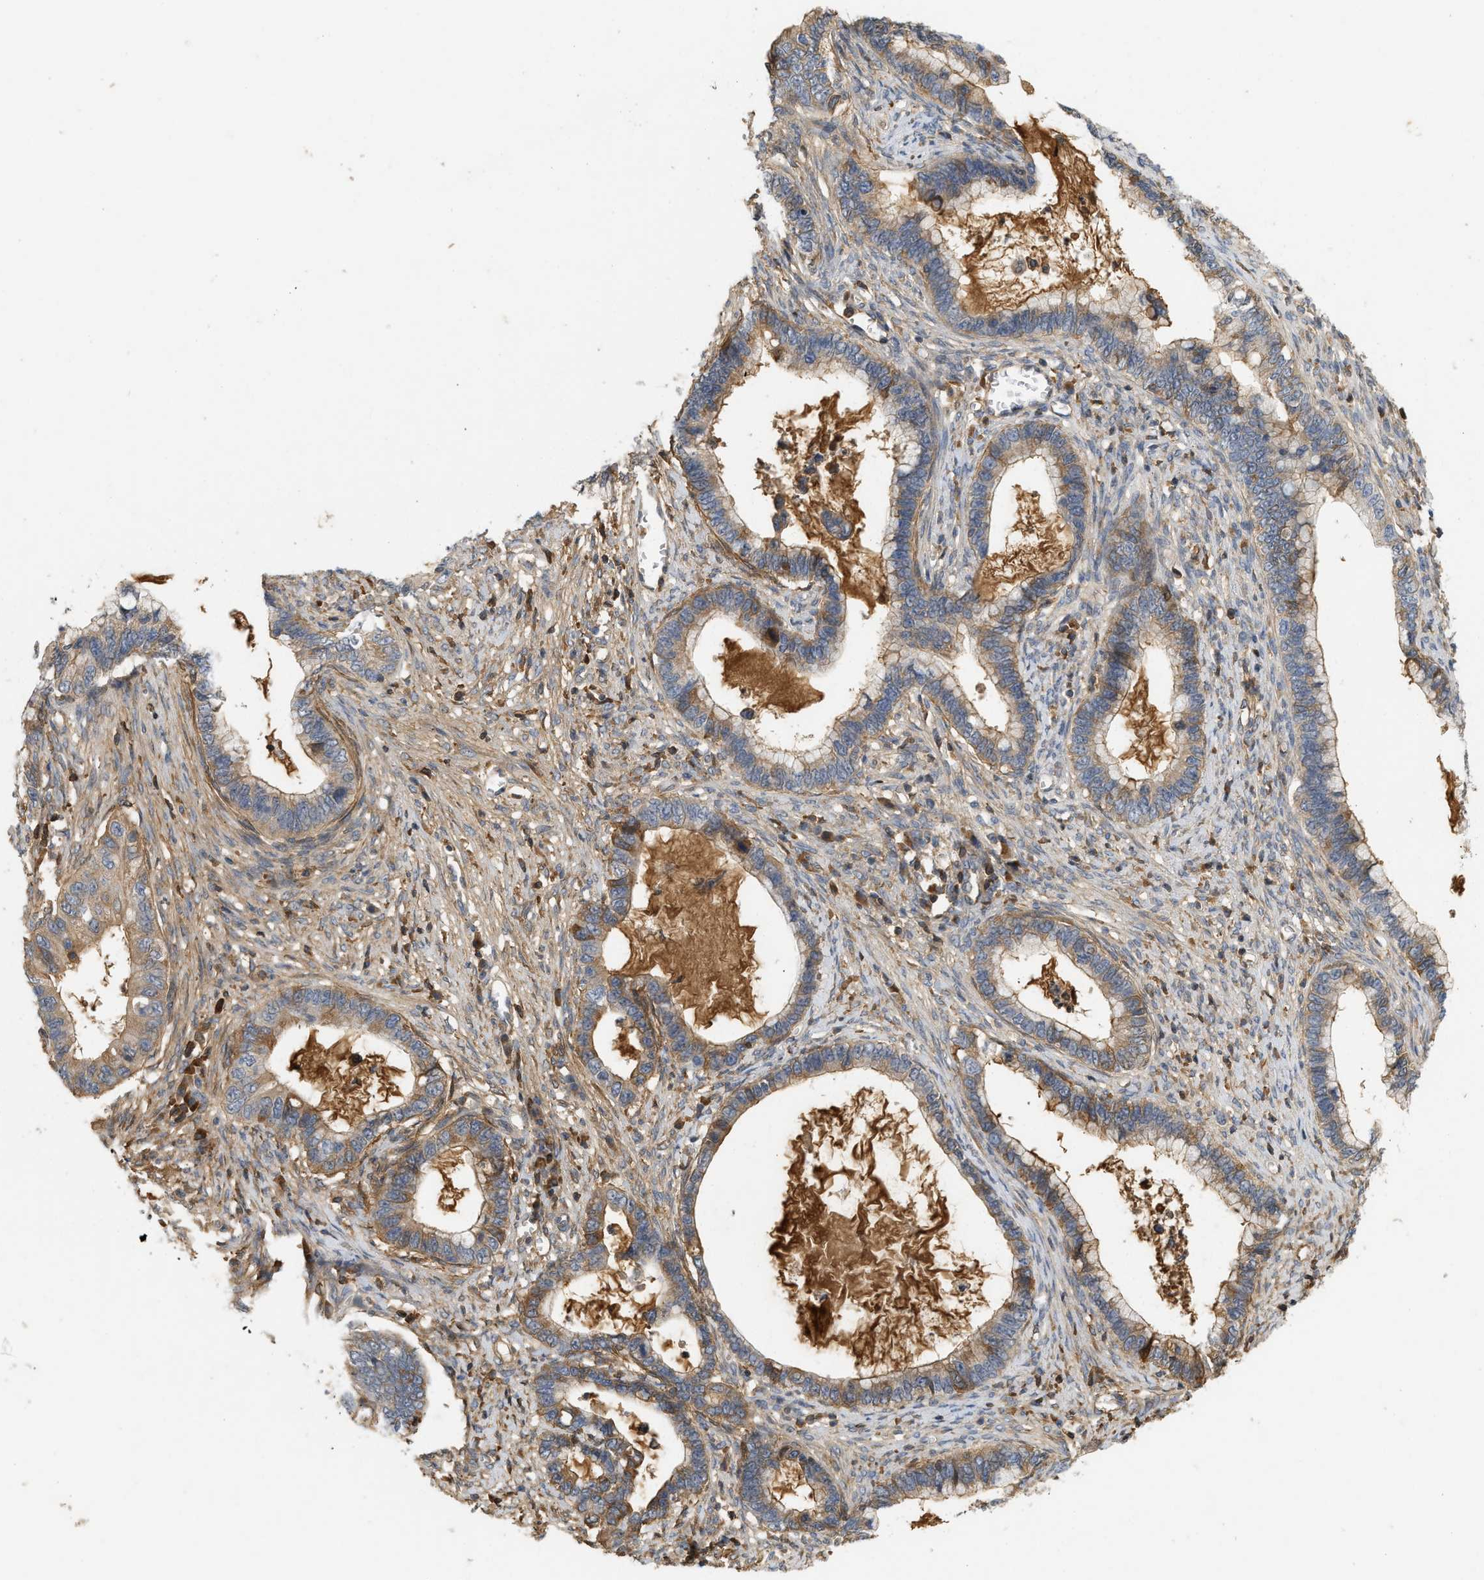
{"staining": {"intensity": "moderate", "quantity": ">75%", "location": "cytoplasmic/membranous"}, "tissue": "cervical cancer", "cell_type": "Tumor cells", "image_type": "cancer", "snomed": [{"axis": "morphology", "description": "Adenocarcinoma, NOS"}, {"axis": "topography", "description": "Cervix"}], "caption": "Cervical adenocarcinoma stained with IHC displays moderate cytoplasmic/membranous expression in about >75% of tumor cells.", "gene": "F8", "patient": {"sex": "female", "age": 44}}